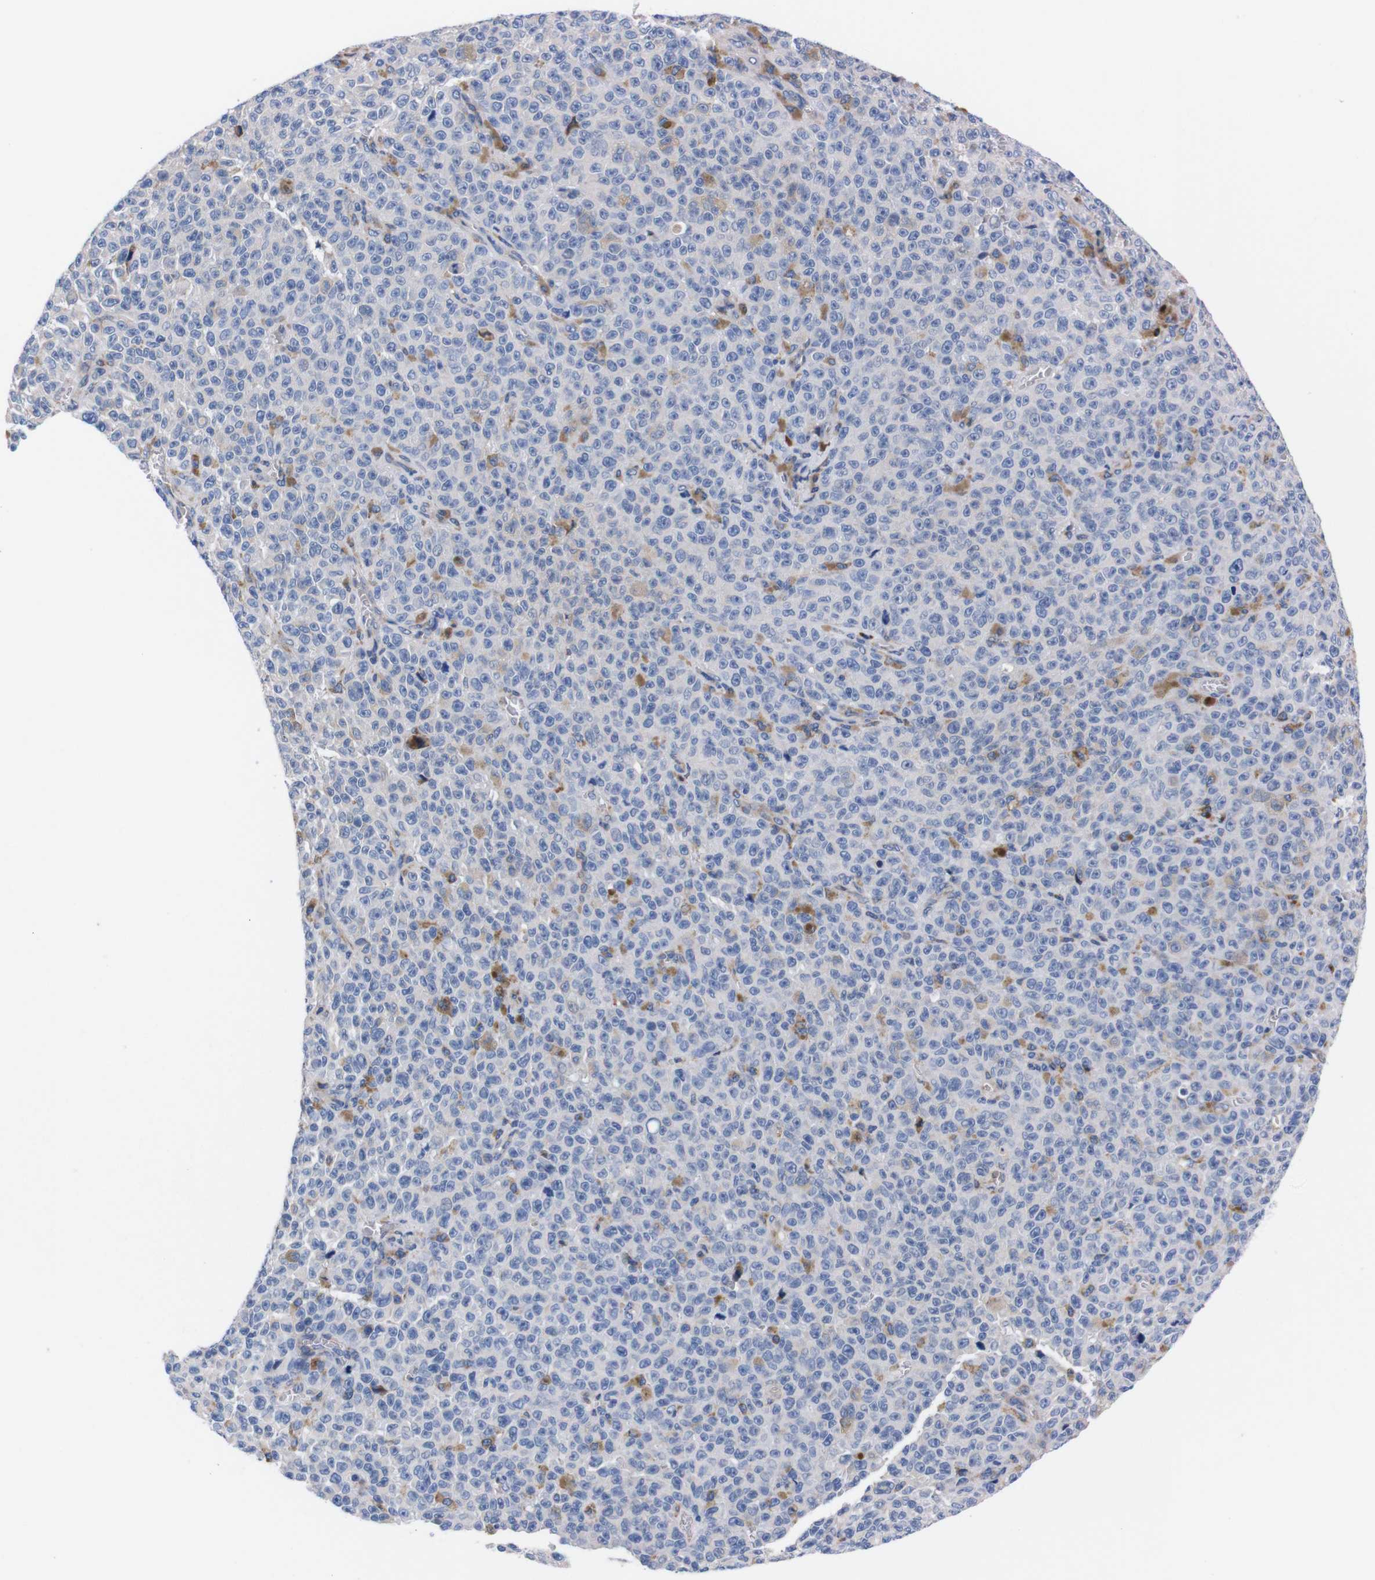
{"staining": {"intensity": "negative", "quantity": "none", "location": "none"}, "tissue": "melanoma", "cell_type": "Tumor cells", "image_type": "cancer", "snomed": [{"axis": "morphology", "description": "Malignant melanoma, NOS"}, {"axis": "topography", "description": "Skin"}], "caption": "There is no significant staining in tumor cells of melanoma.", "gene": "NEBL", "patient": {"sex": "female", "age": 82}}